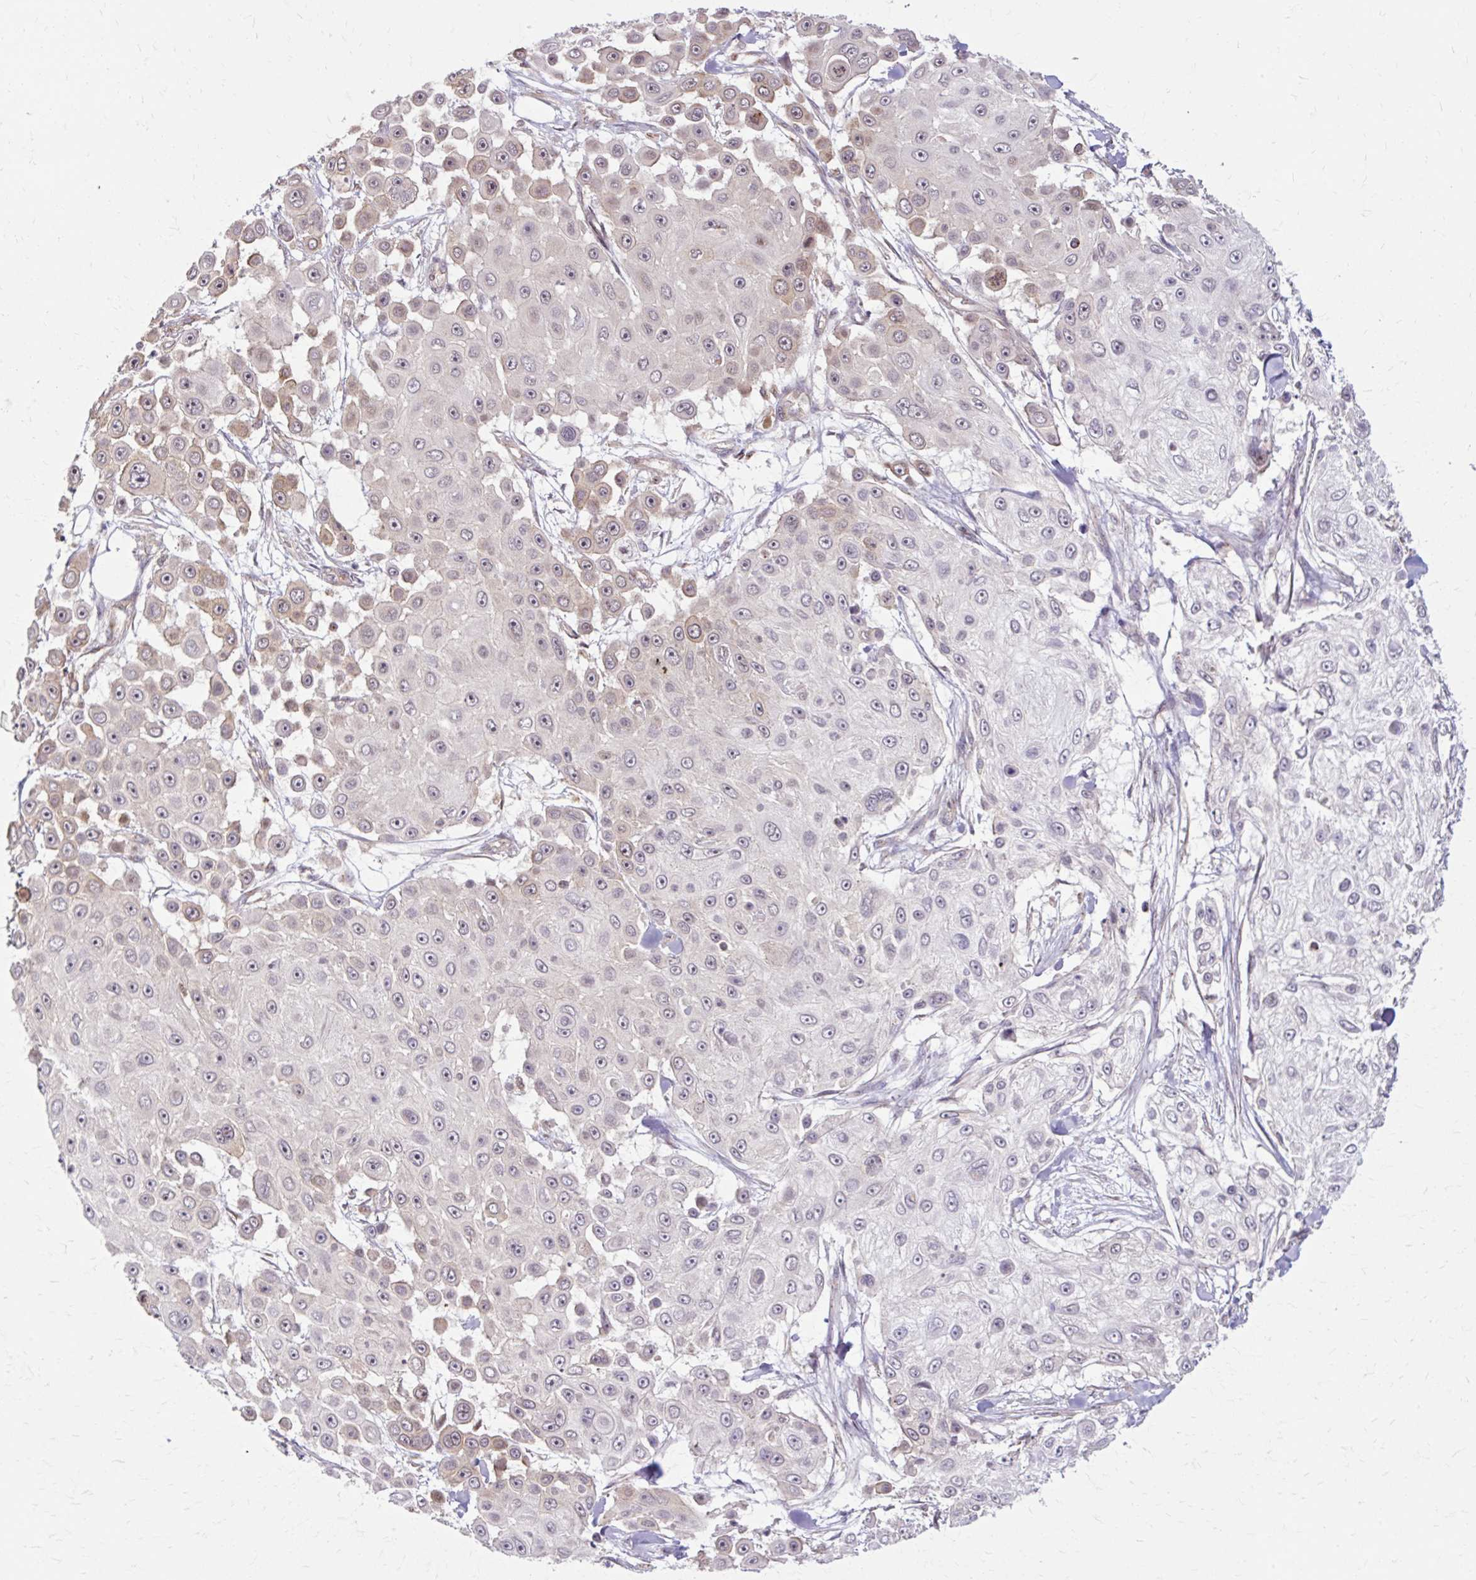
{"staining": {"intensity": "weak", "quantity": "25%-75%", "location": "cytoplasmic/membranous"}, "tissue": "skin cancer", "cell_type": "Tumor cells", "image_type": "cancer", "snomed": [{"axis": "morphology", "description": "Squamous cell carcinoma, NOS"}, {"axis": "topography", "description": "Skin"}], "caption": "IHC of human skin cancer exhibits low levels of weak cytoplasmic/membranous positivity in about 25%-75% of tumor cells.", "gene": "MZT2B", "patient": {"sex": "male", "age": 67}}